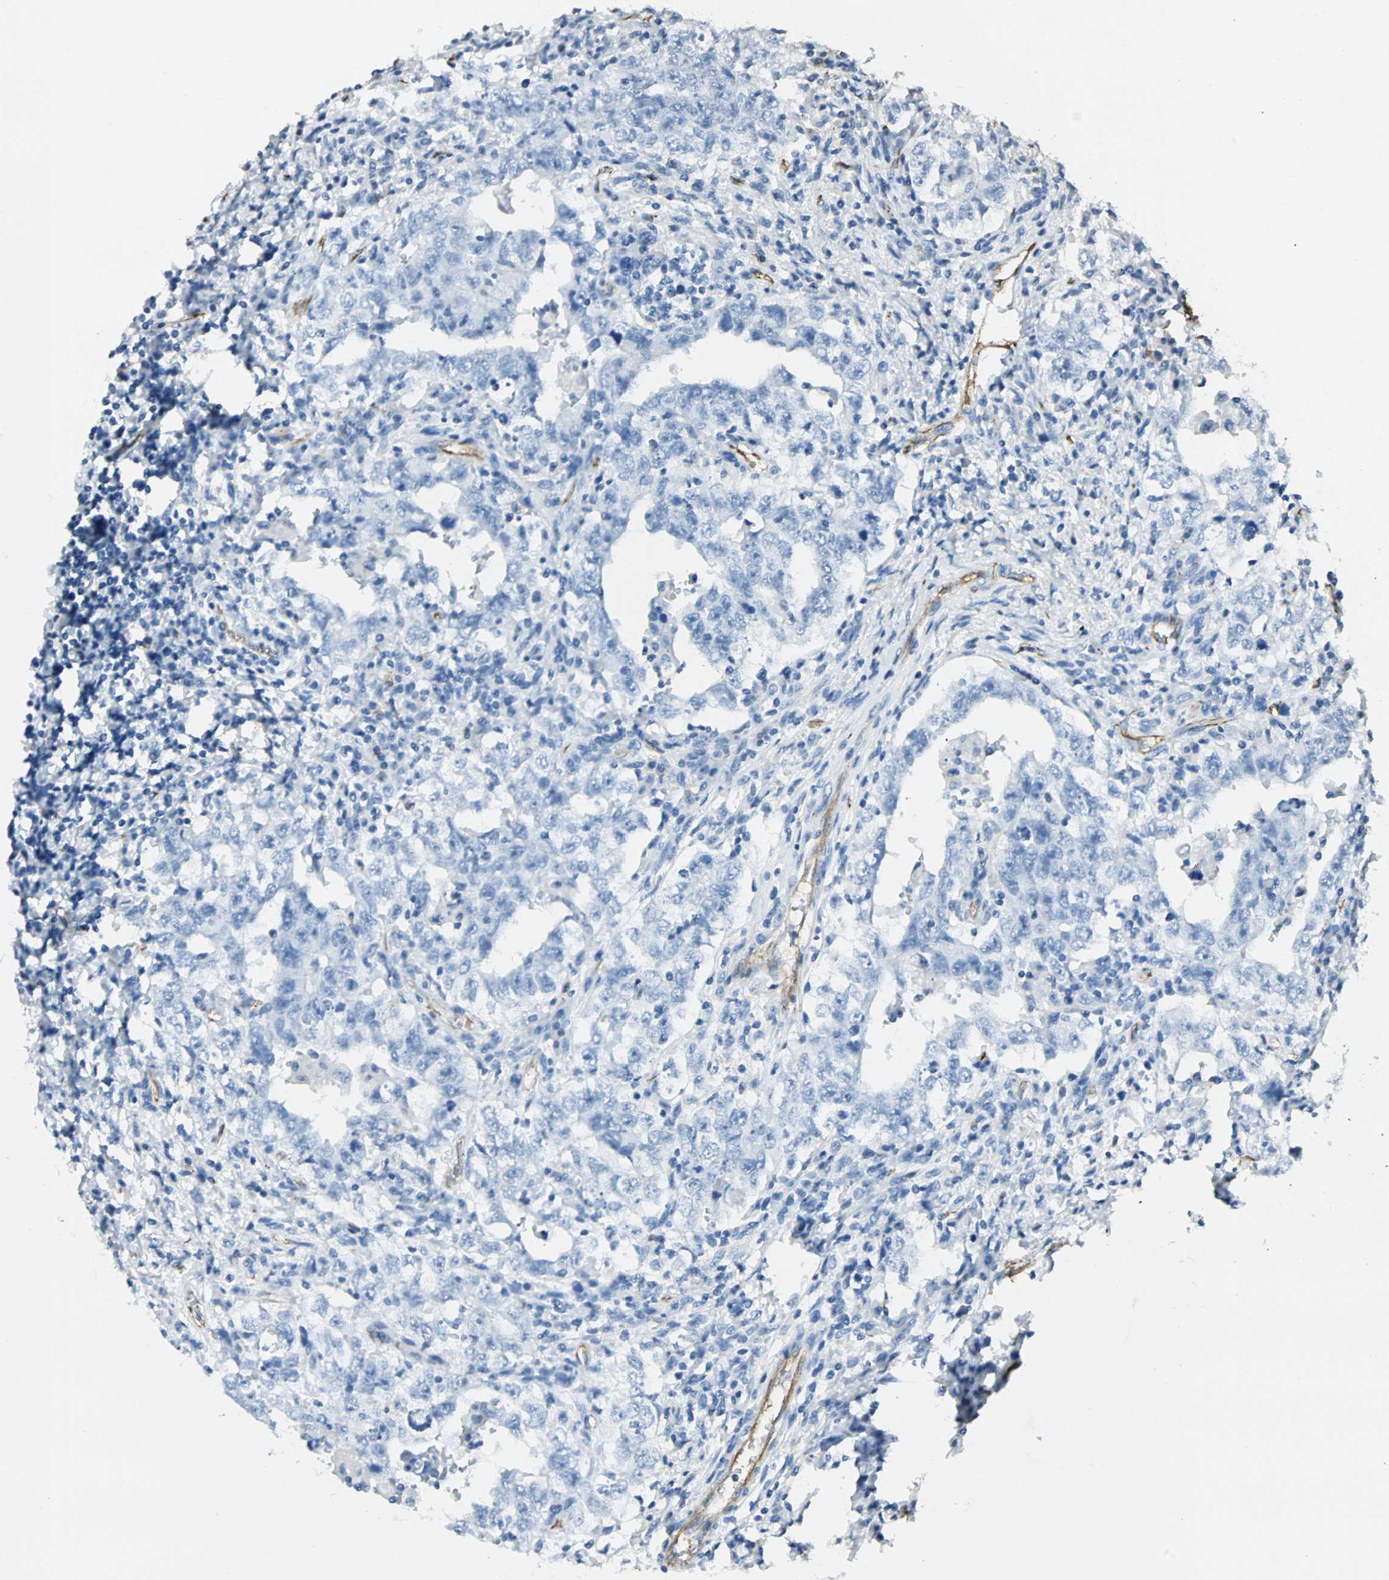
{"staining": {"intensity": "negative", "quantity": "none", "location": "none"}, "tissue": "testis cancer", "cell_type": "Tumor cells", "image_type": "cancer", "snomed": [{"axis": "morphology", "description": "Carcinoma, Embryonal, NOS"}, {"axis": "topography", "description": "Testis"}], "caption": "Immunohistochemical staining of testis embryonal carcinoma demonstrates no significant positivity in tumor cells.", "gene": "VPS9D1", "patient": {"sex": "male", "age": 26}}